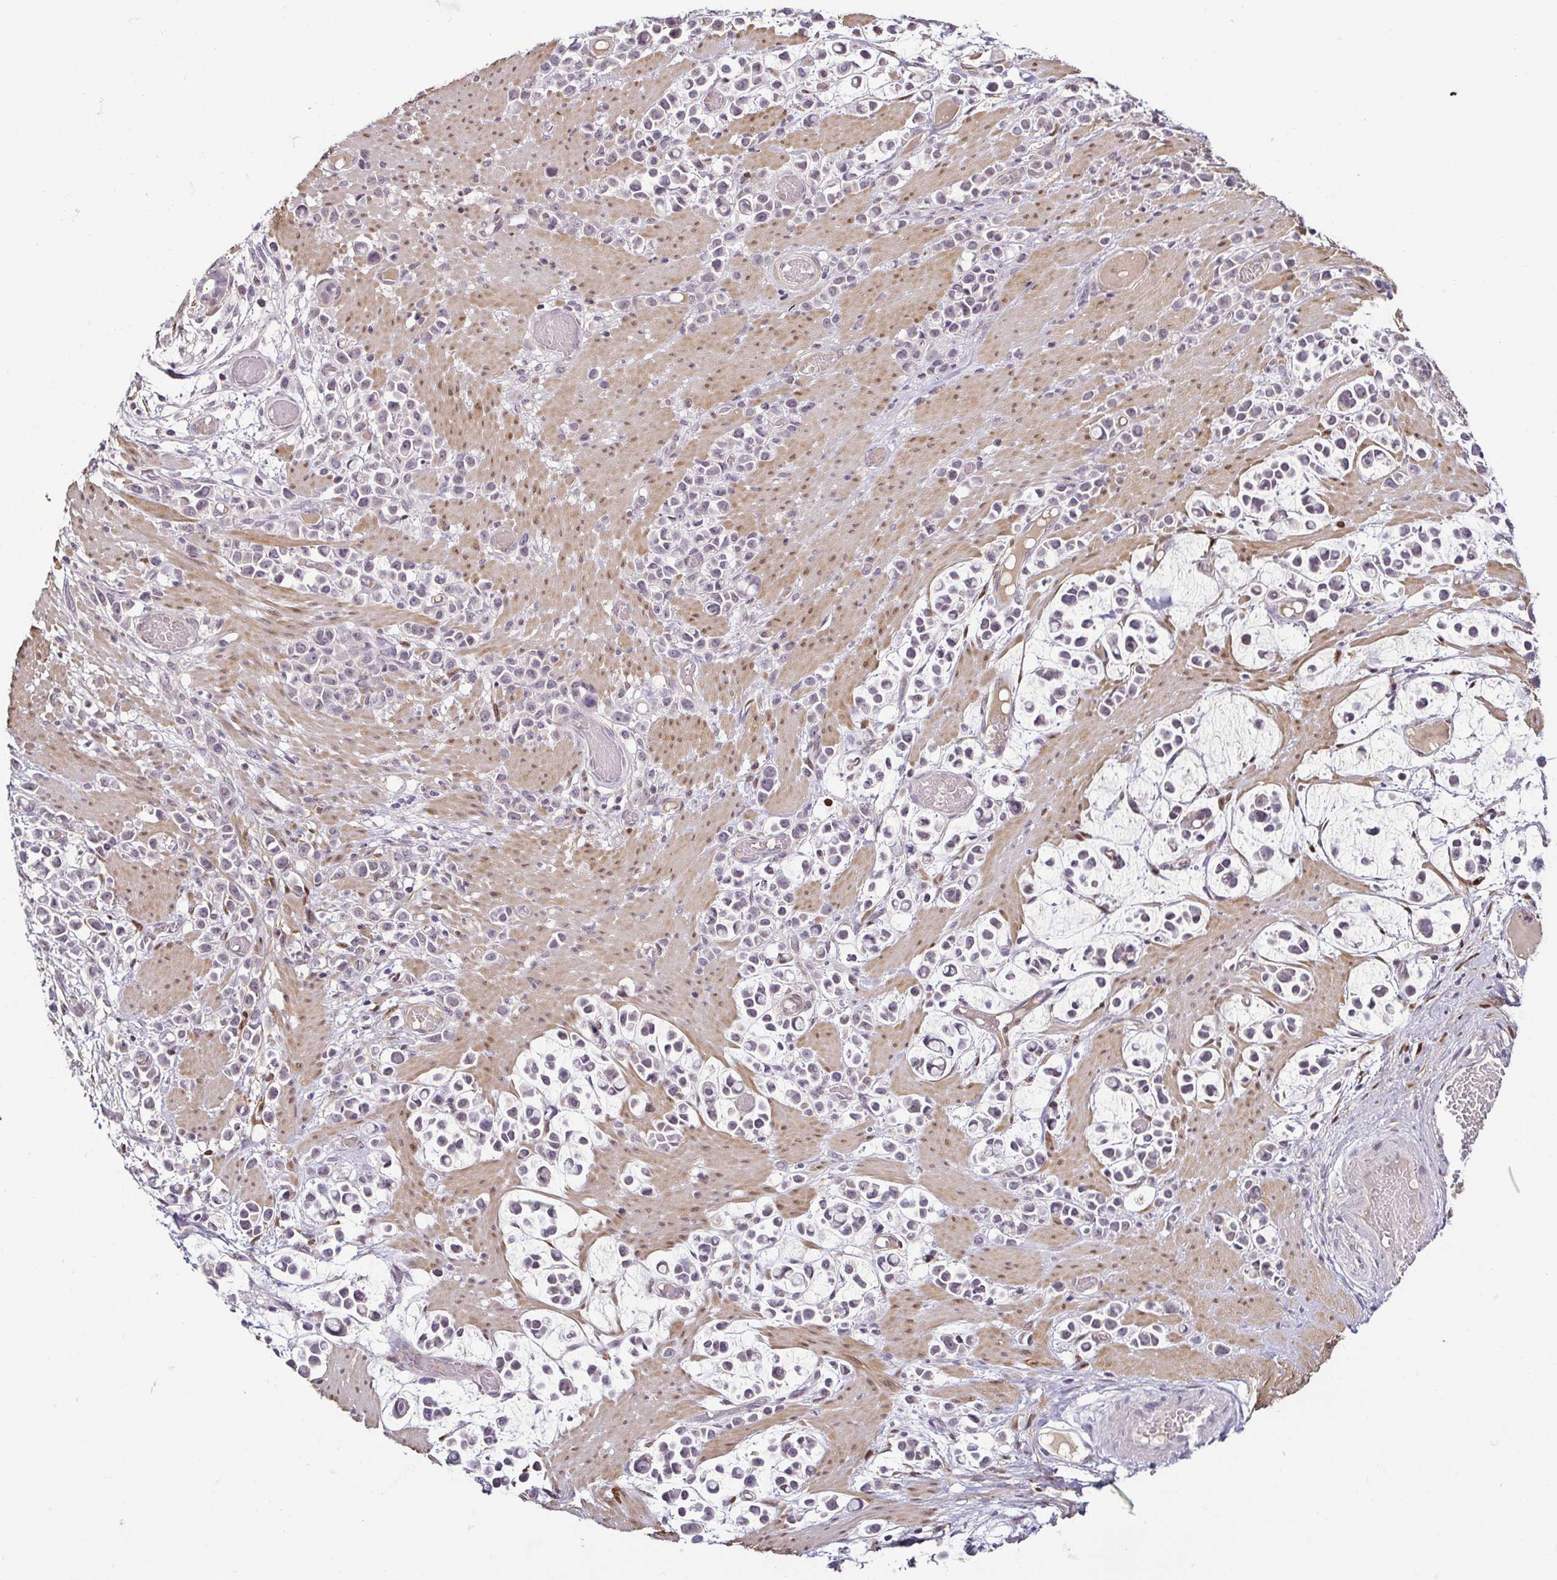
{"staining": {"intensity": "negative", "quantity": "none", "location": "none"}, "tissue": "stomach cancer", "cell_type": "Tumor cells", "image_type": "cancer", "snomed": [{"axis": "morphology", "description": "Adenocarcinoma, NOS"}, {"axis": "topography", "description": "Stomach"}], "caption": "There is no significant staining in tumor cells of stomach cancer.", "gene": "HOPX", "patient": {"sex": "male", "age": 82}}